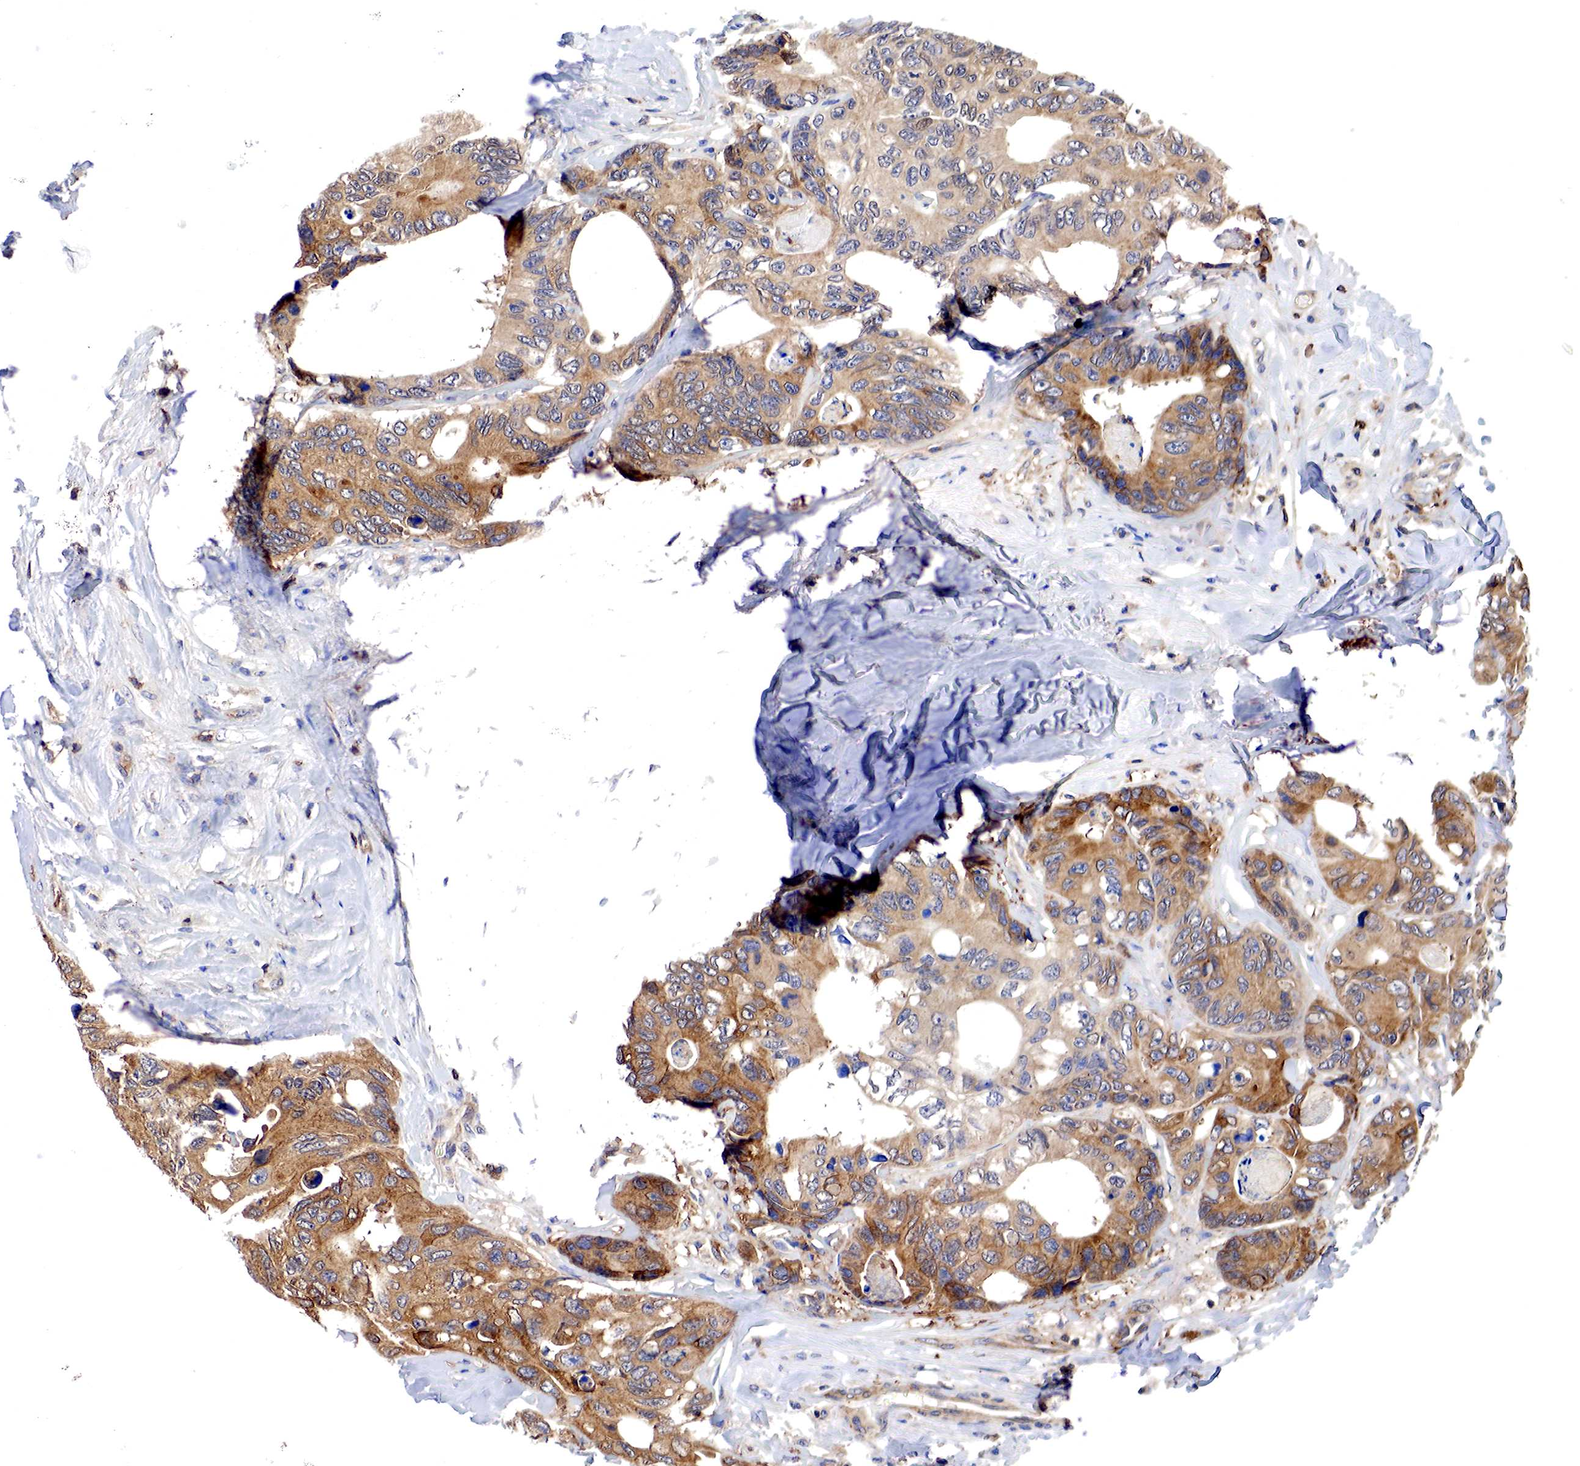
{"staining": {"intensity": "moderate", "quantity": "25%-75%", "location": "cytoplasmic/membranous,nuclear"}, "tissue": "colorectal cancer", "cell_type": "Tumor cells", "image_type": "cancer", "snomed": [{"axis": "morphology", "description": "Adenocarcinoma, NOS"}, {"axis": "topography", "description": "Colon"}], "caption": "Moderate cytoplasmic/membranous and nuclear protein staining is identified in about 25%-75% of tumor cells in colorectal cancer.", "gene": "PABIR2", "patient": {"sex": "female", "age": 86}}